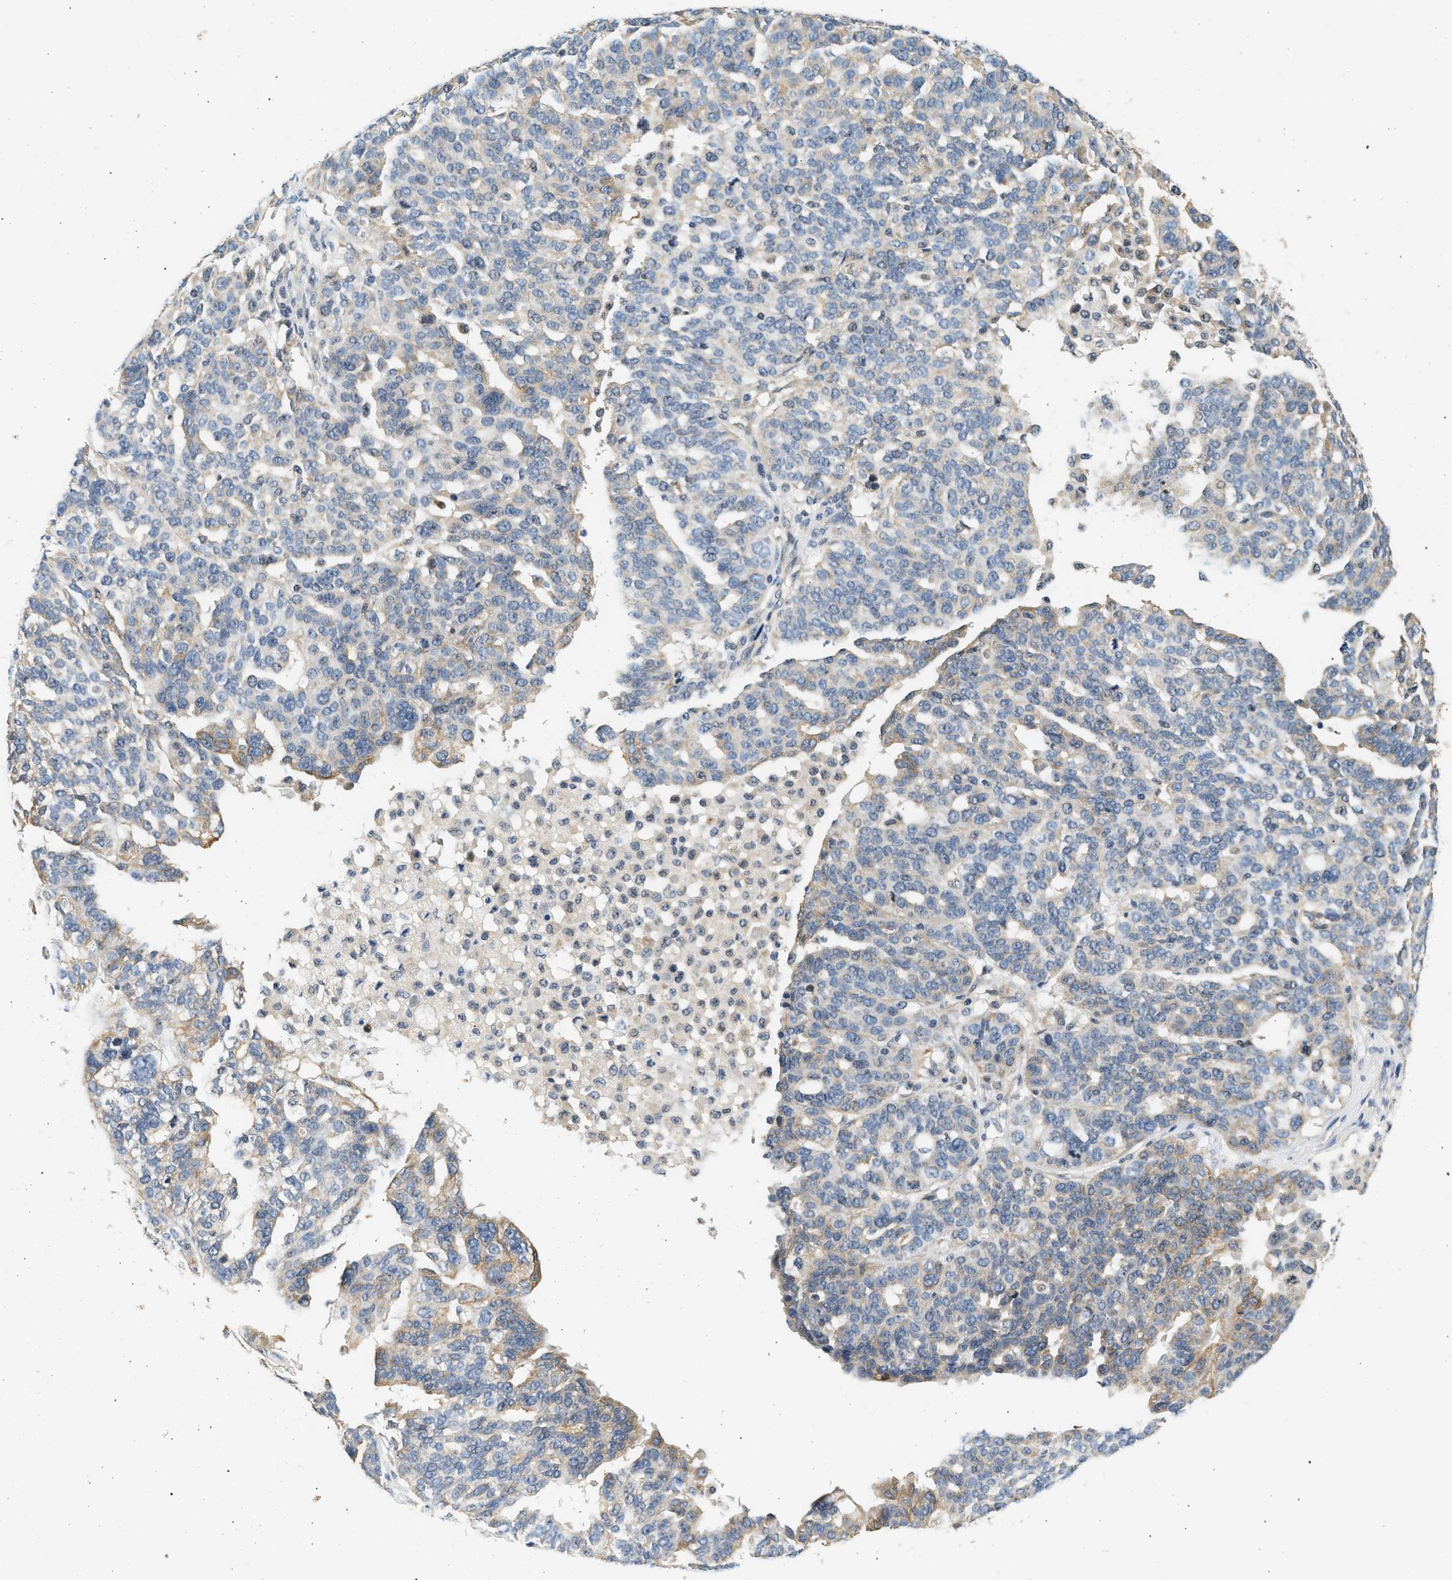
{"staining": {"intensity": "weak", "quantity": "<25%", "location": "cytoplasmic/membranous"}, "tissue": "ovarian cancer", "cell_type": "Tumor cells", "image_type": "cancer", "snomed": [{"axis": "morphology", "description": "Cystadenocarcinoma, serous, NOS"}, {"axis": "topography", "description": "Ovary"}], "caption": "Ovarian cancer (serous cystadenocarcinoma) was stained to show a protein in brown. There is no significant expression in tumor cells.", "gene": "WDR31", "patient": {"sex": "female", "age": 59}}